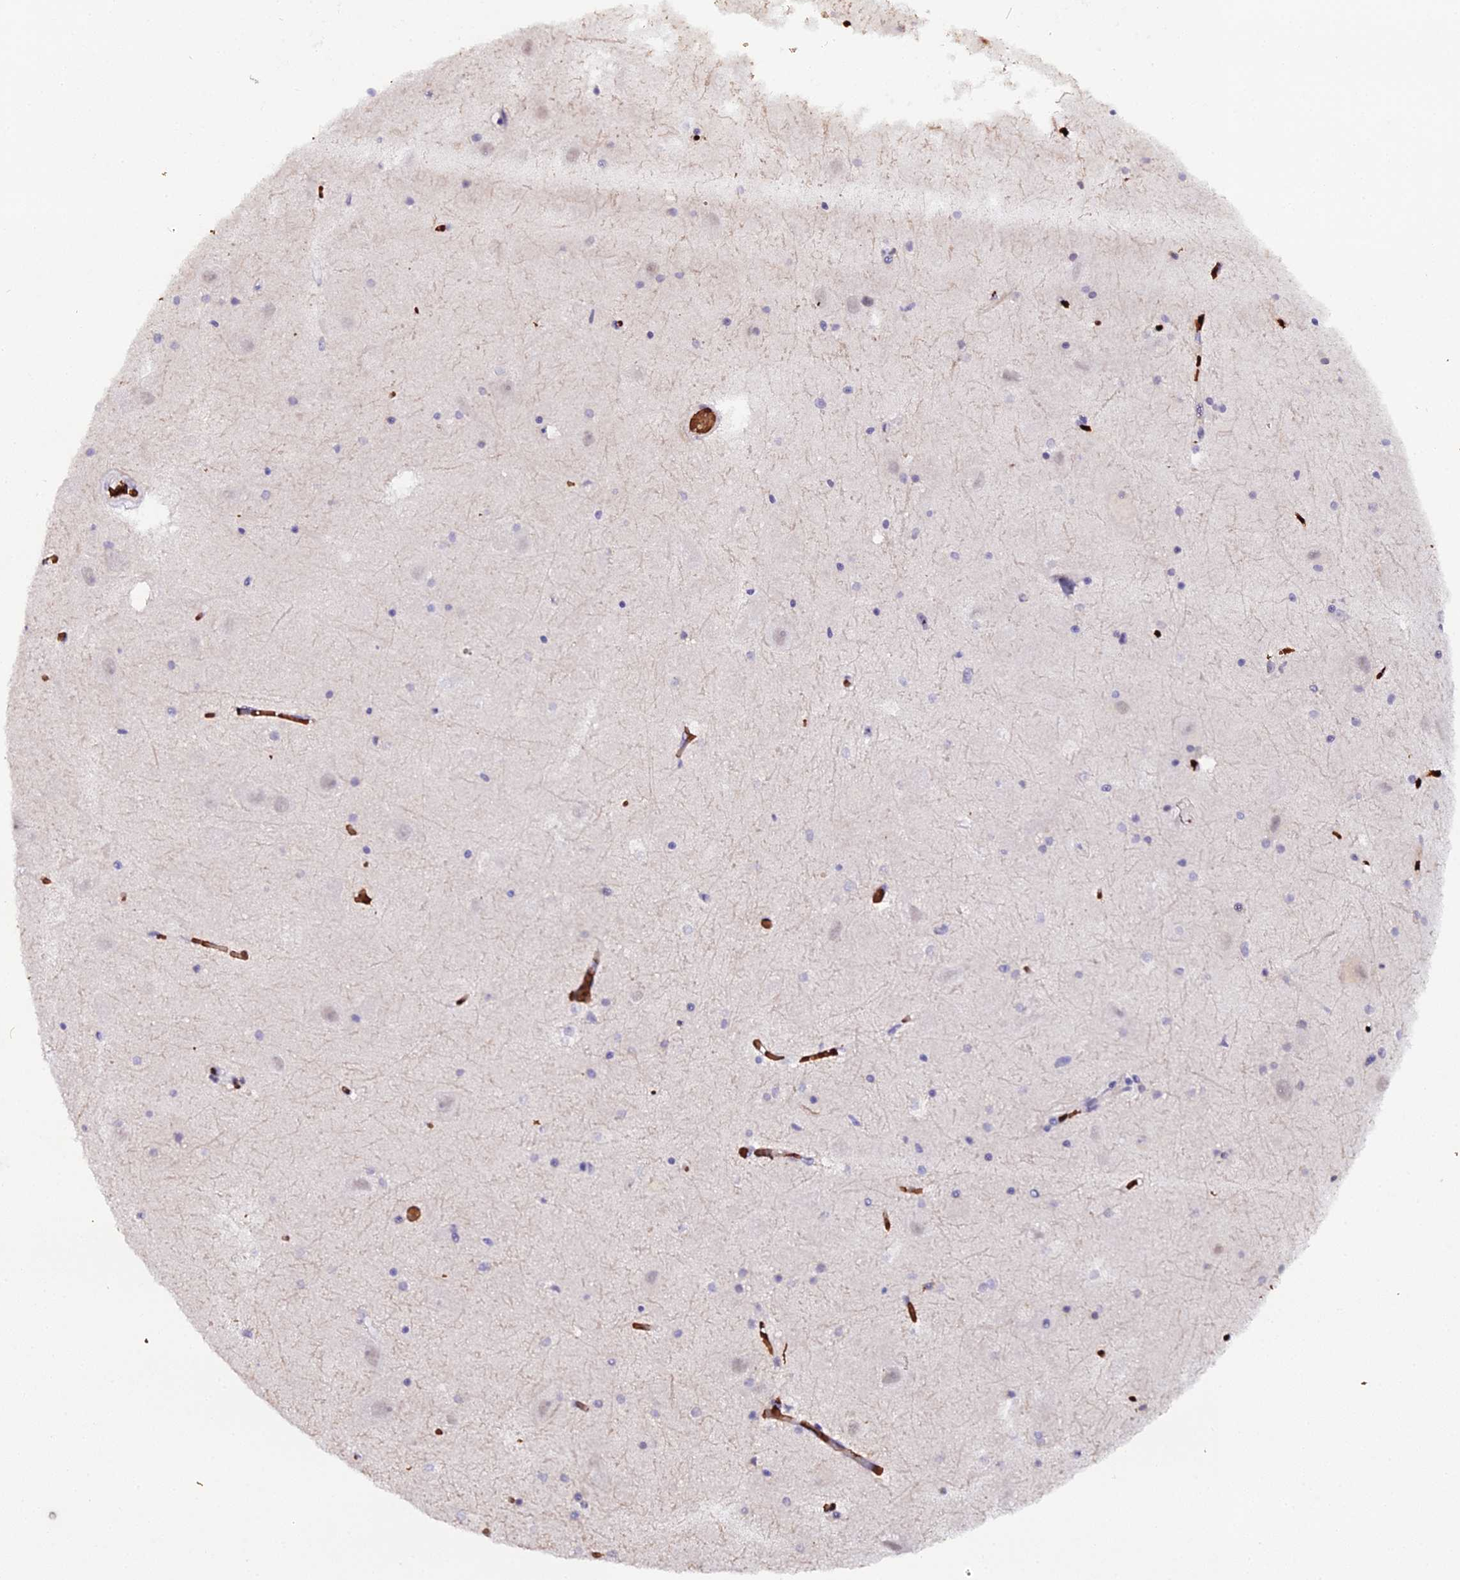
{"staining": {"intensity": "negative", "quantity": "none", "location": "none"}, "tissue": "hippocampus", "cell_type": "Glial cells", "image_type": "normal", "snomed": [{"axis": "morphology", "description": "Normal tissue, NOS"}, {"axis": "topography", "description": "Hippocampus"}], "caption": "The histopathology image exhibits no staining of glial cells in unremarkable hippocampus.", "gene": "CFAP45", "patient": {"sex": "female", "age": 52}}